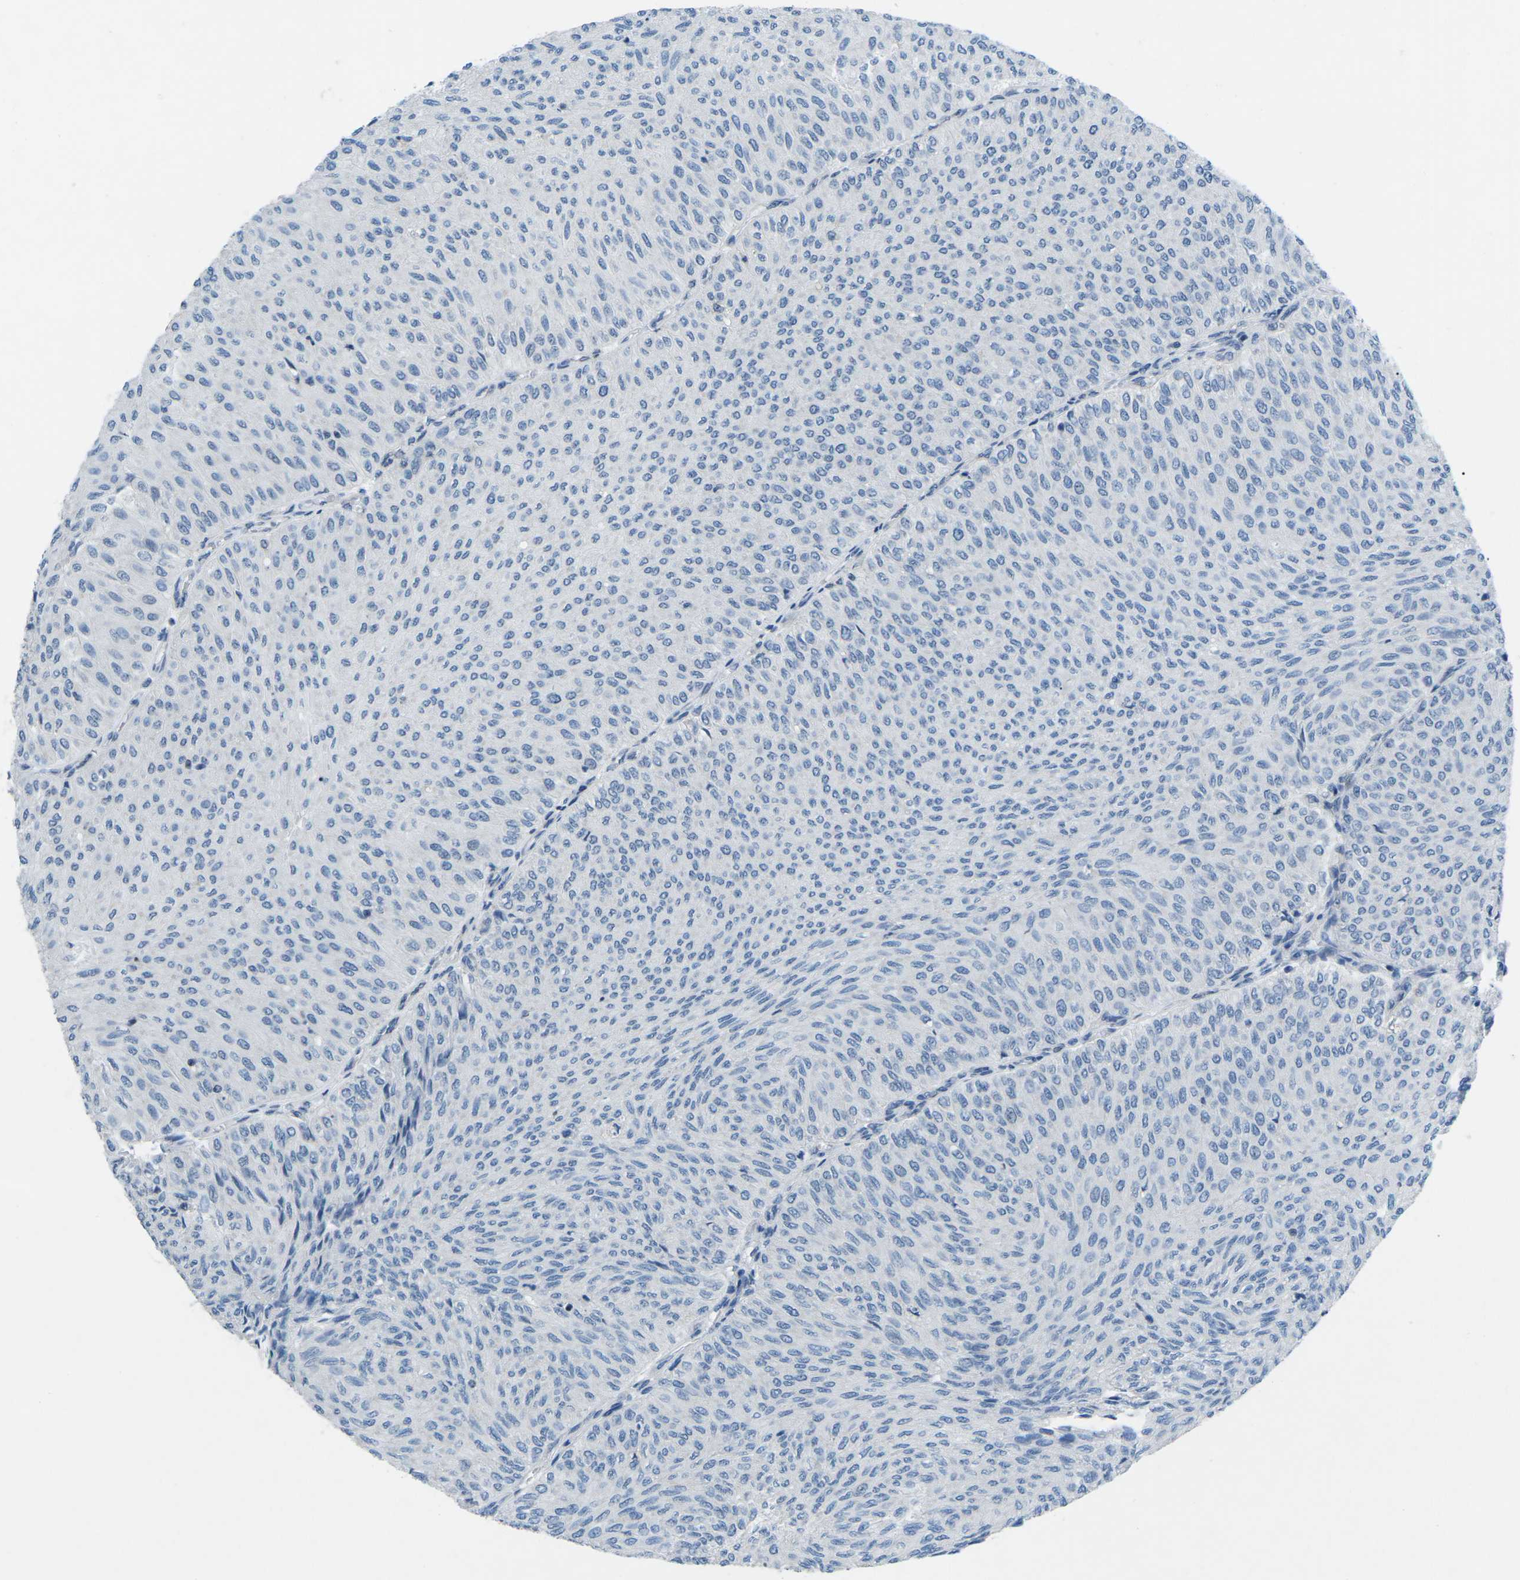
{"staining": {"intensity": "negative", "quantity": "none", "location": "none"}, "tissue": "urothelial cancer", "cell_type": "Tumor cells", "image_type": "cancer", "snomed": [{"axis": "morphology", "description": "Urothelial carcinoma, Low grade"}, {"axis": "topography", "description": "Urinary bladder"}], "caption": "Tumor cells show no significant positivity in urothelial carcinoma (low-grade).", "gene": "MBNL1", "patient": {"sex": "male", "age": 78}}